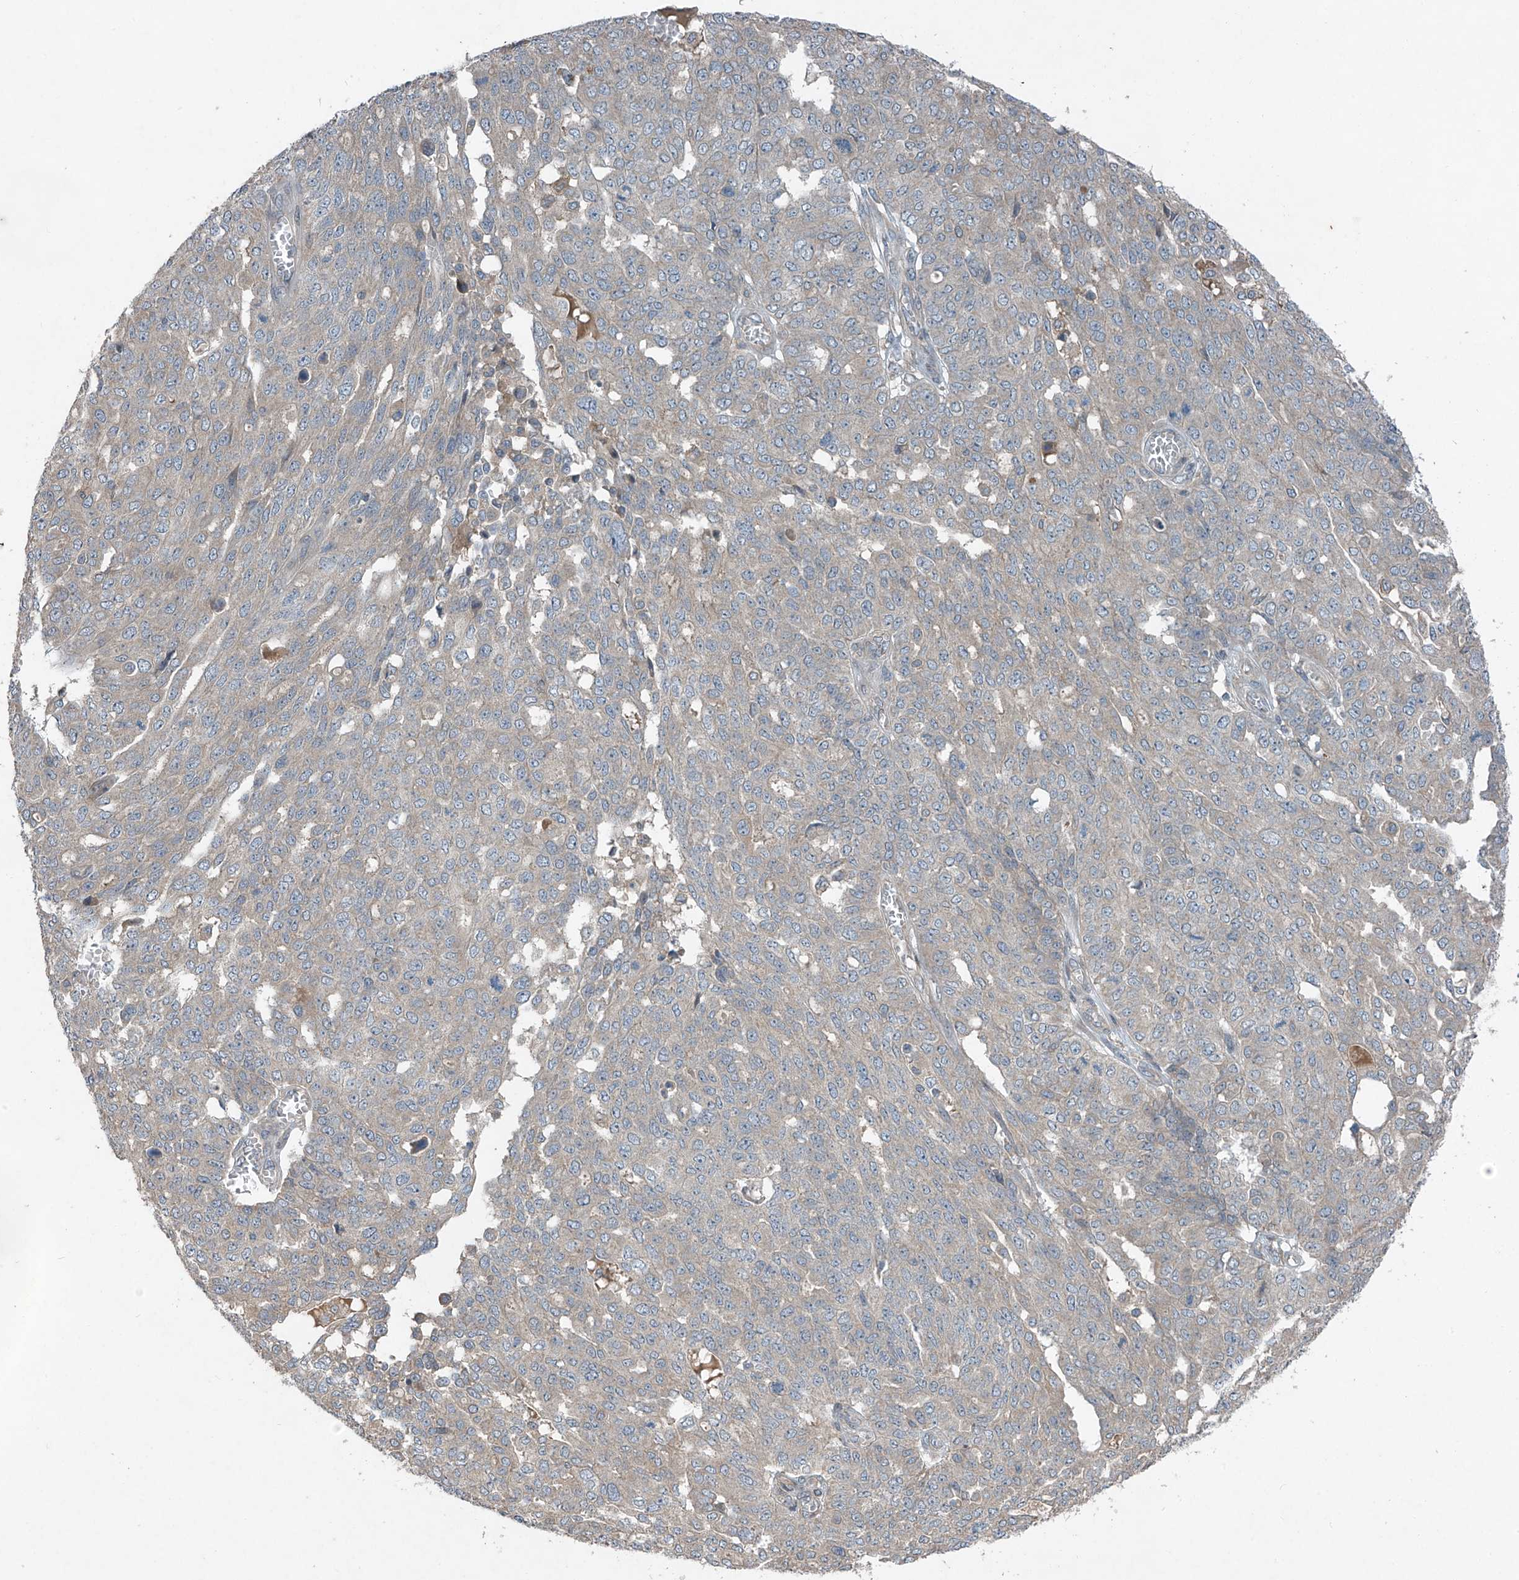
{"staining": {"intensity": "negative", "quantity": "none", "location": "none"}, "tissue": "ovarian cancer", "cell_type": "Tumor cells", "image_type": "cancer", "snomed": [{"axis": "morphology", "description": "Cystadenocarcinoma, serous, NOS"}, {"axis": "topography", "description": "Soft tissue"}, {"axis": "topography", "description": "Ovary"}], "caption": "Tumor cells are negative for protein expression in human ovarian cancer.", "gene": "FOXRED2", "patient": {"sex": "female", "age": 57}}